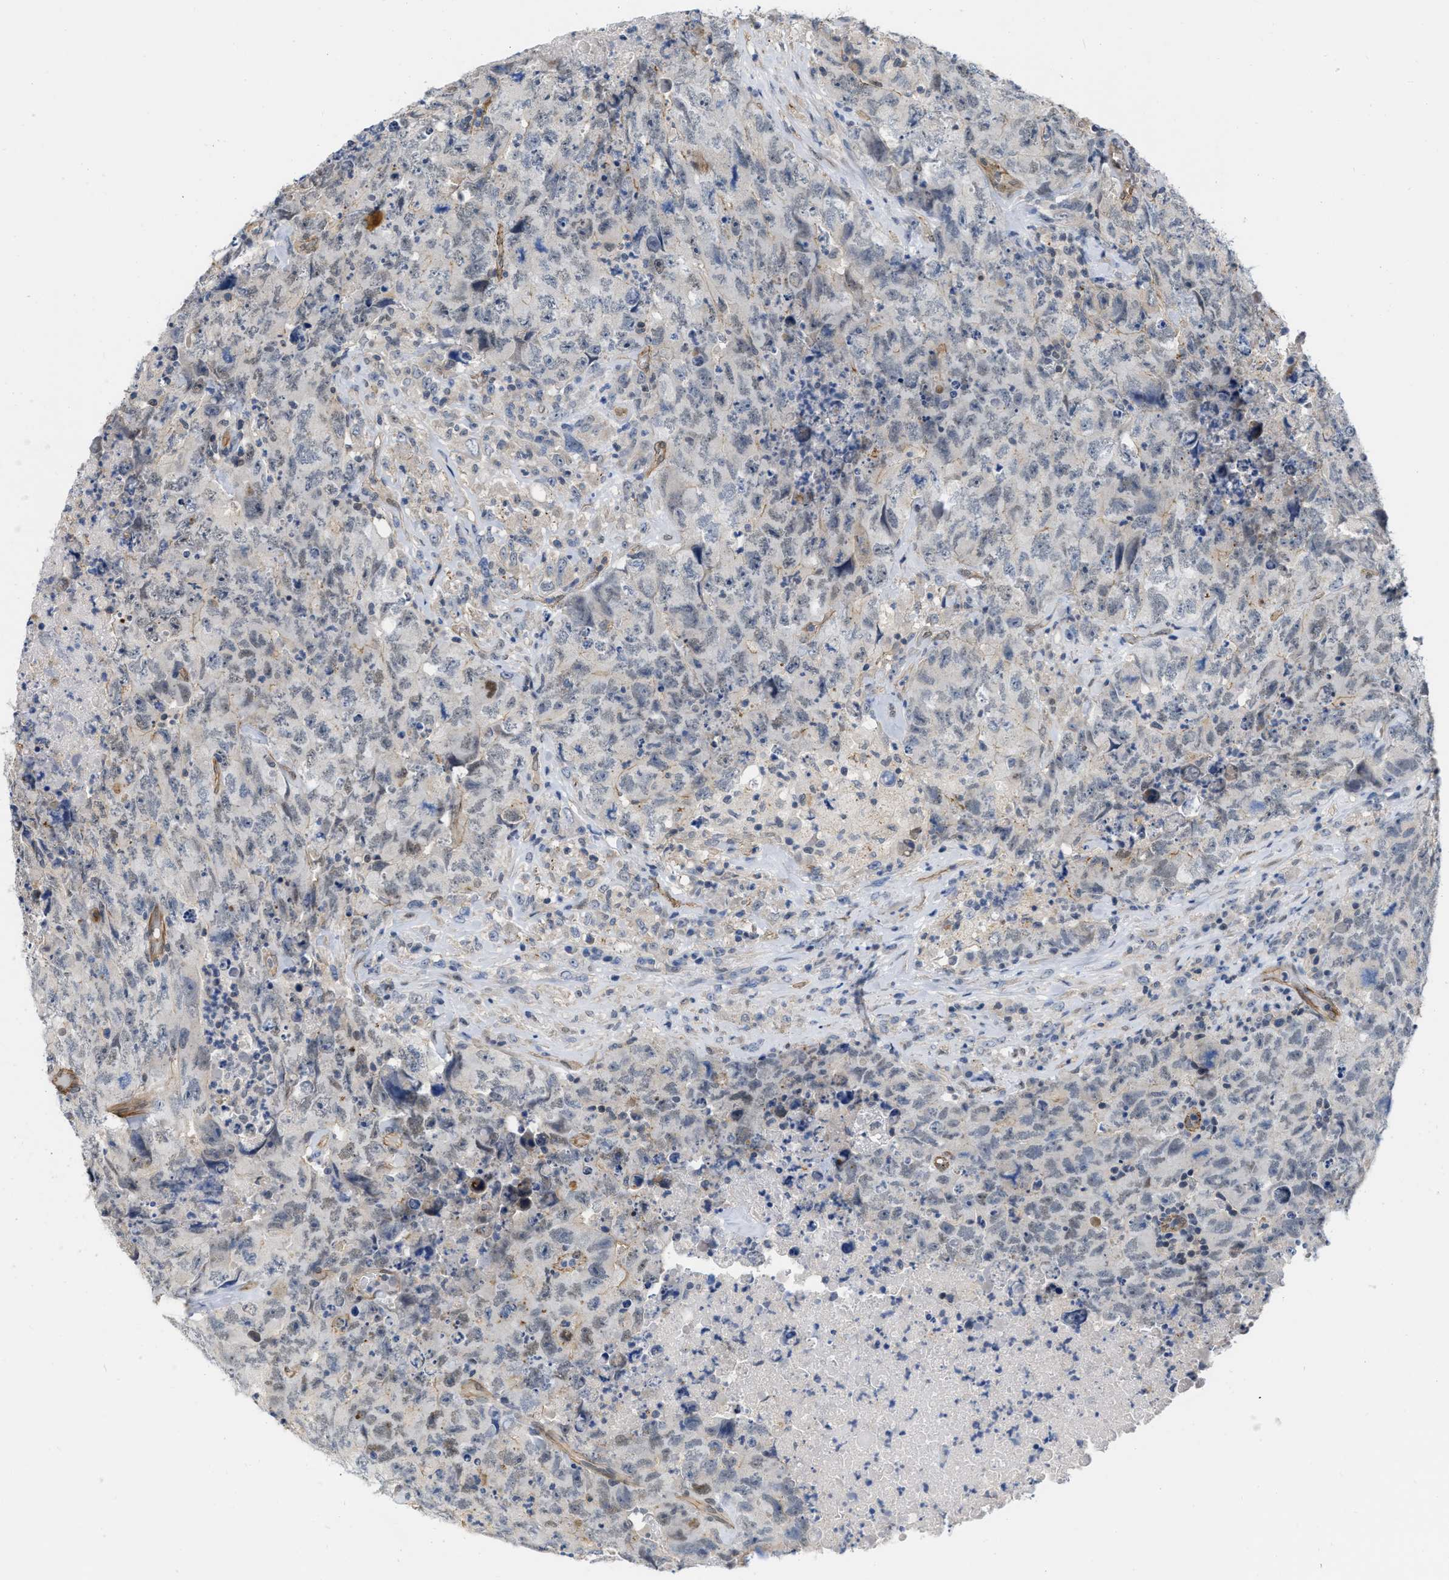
{"staining": {"intensity": "negative", "quantity": "none", "location": "none"}, "tissue": "testis cancer", "cell_type": "Tumor cells", "image_type": "cancer", "snomed": [{"axis": "morphology", "description": "Carcinoma, Embryonal, NOS"}, {"axis": "topography", "description": "Testis"}], "caption": "Immunohistochemistry (IHC) photomicrograph of testis embryonal carcinoma stained for a protein (brown), which exhibits no expression in tumor cells.", "gene": "NAPEPLD", "patient": {"sex": "male", "age": 32}}